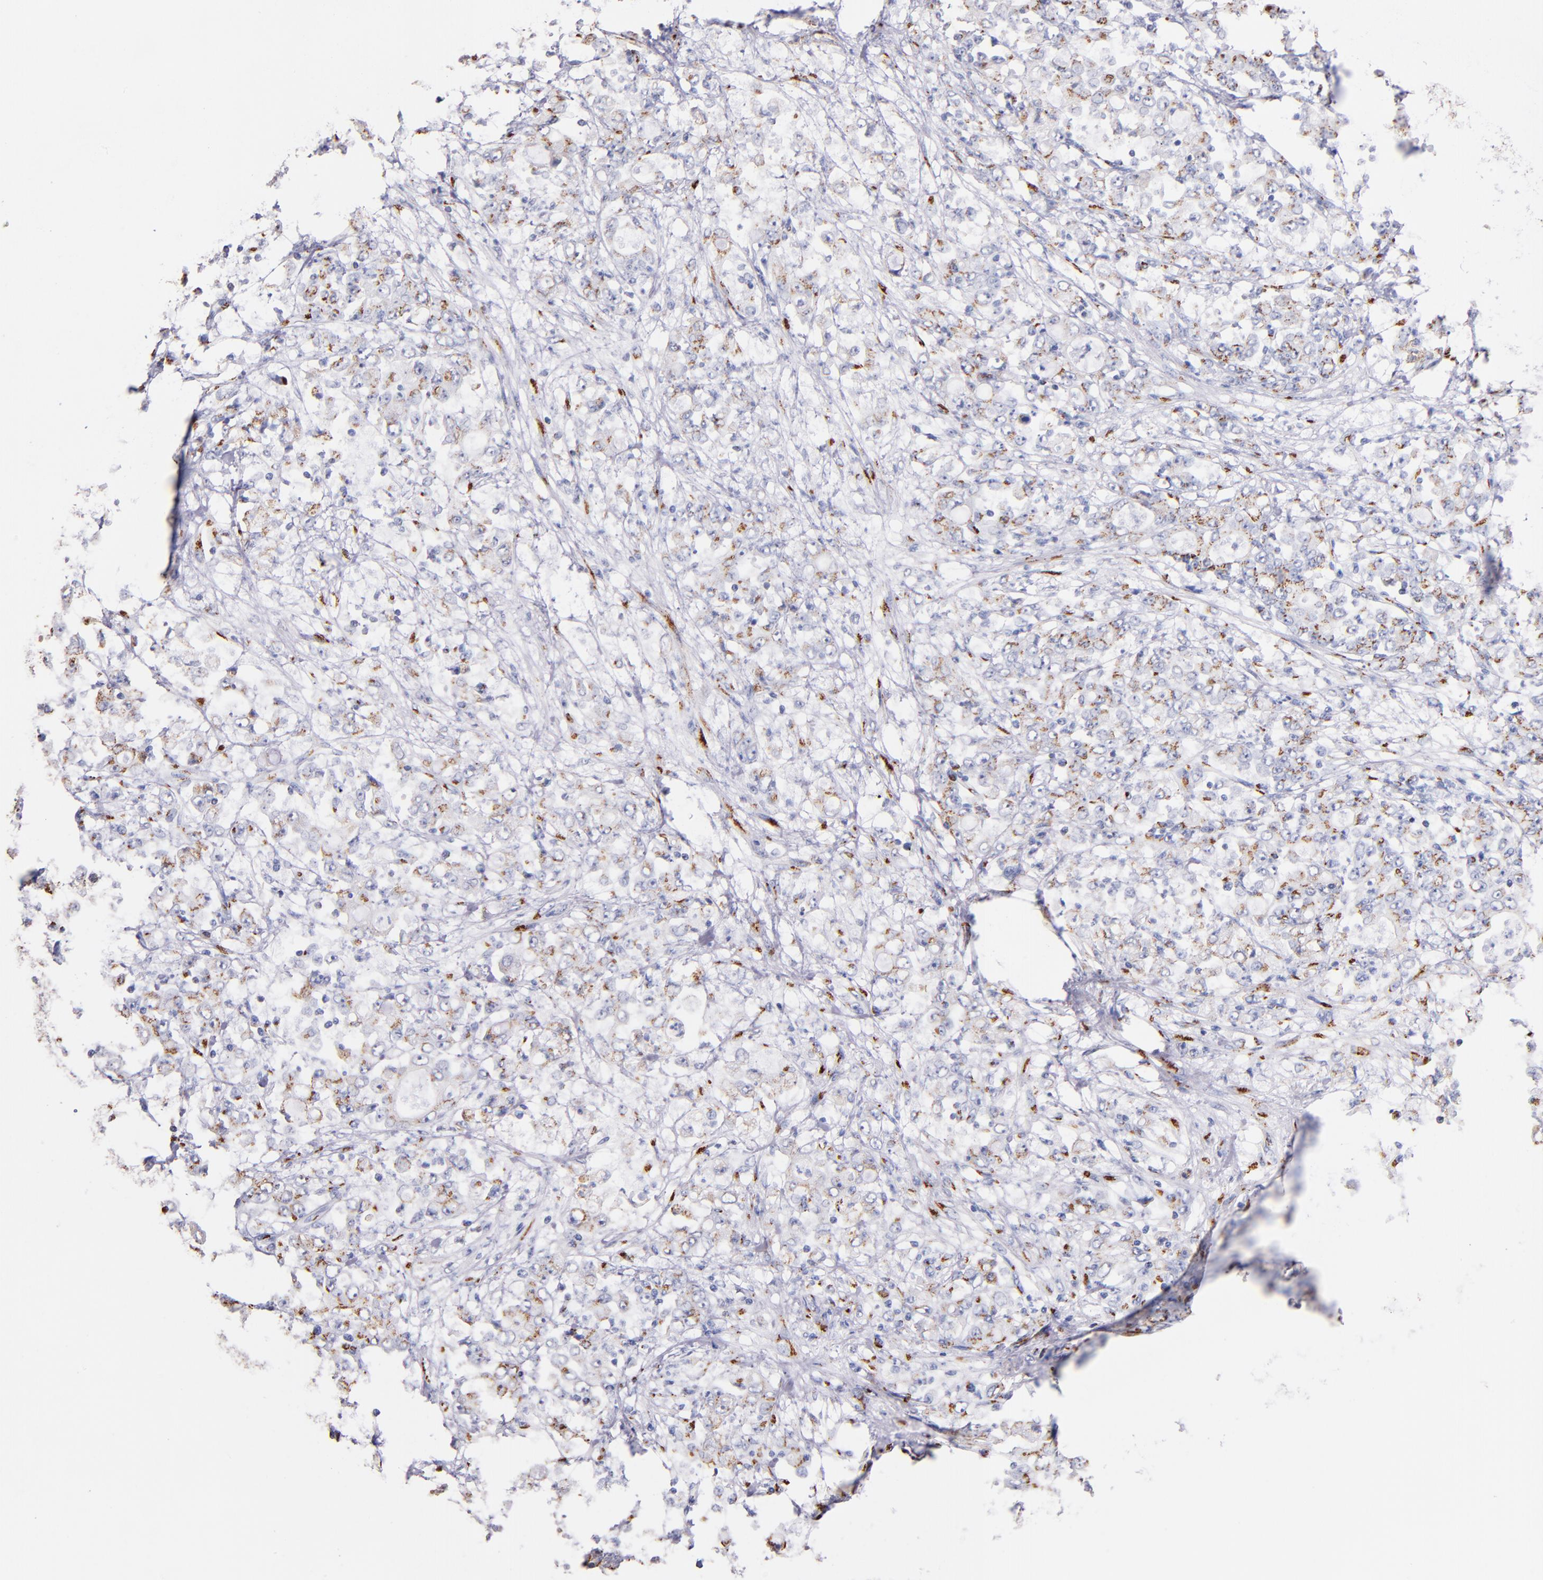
{"staining": {"intensity": "weak", "quantity": "25%-75%", "location": "cytoplasmic/membranous"}, "tissue": "stomach cancer", "cell_type": "Tumor cells", "image_type": "cancer", "snomed": [{"axis": "morphology", "description": "Adenocarcinoma, NOS"}, {"axis": "topography", "description": "Stomach, lower"}], "caption": "Immunohistochemistry (IHC) histopathology image of stomach cancer (adenocarcinoma) stained for a protein (brown), which demonstrates low levels of weak cytoplasmic/membranous expression in approximately 25%-75% of tumor cells.", "gene": "GOLIM4", "patient": {"sex": "female", "age": 71}}